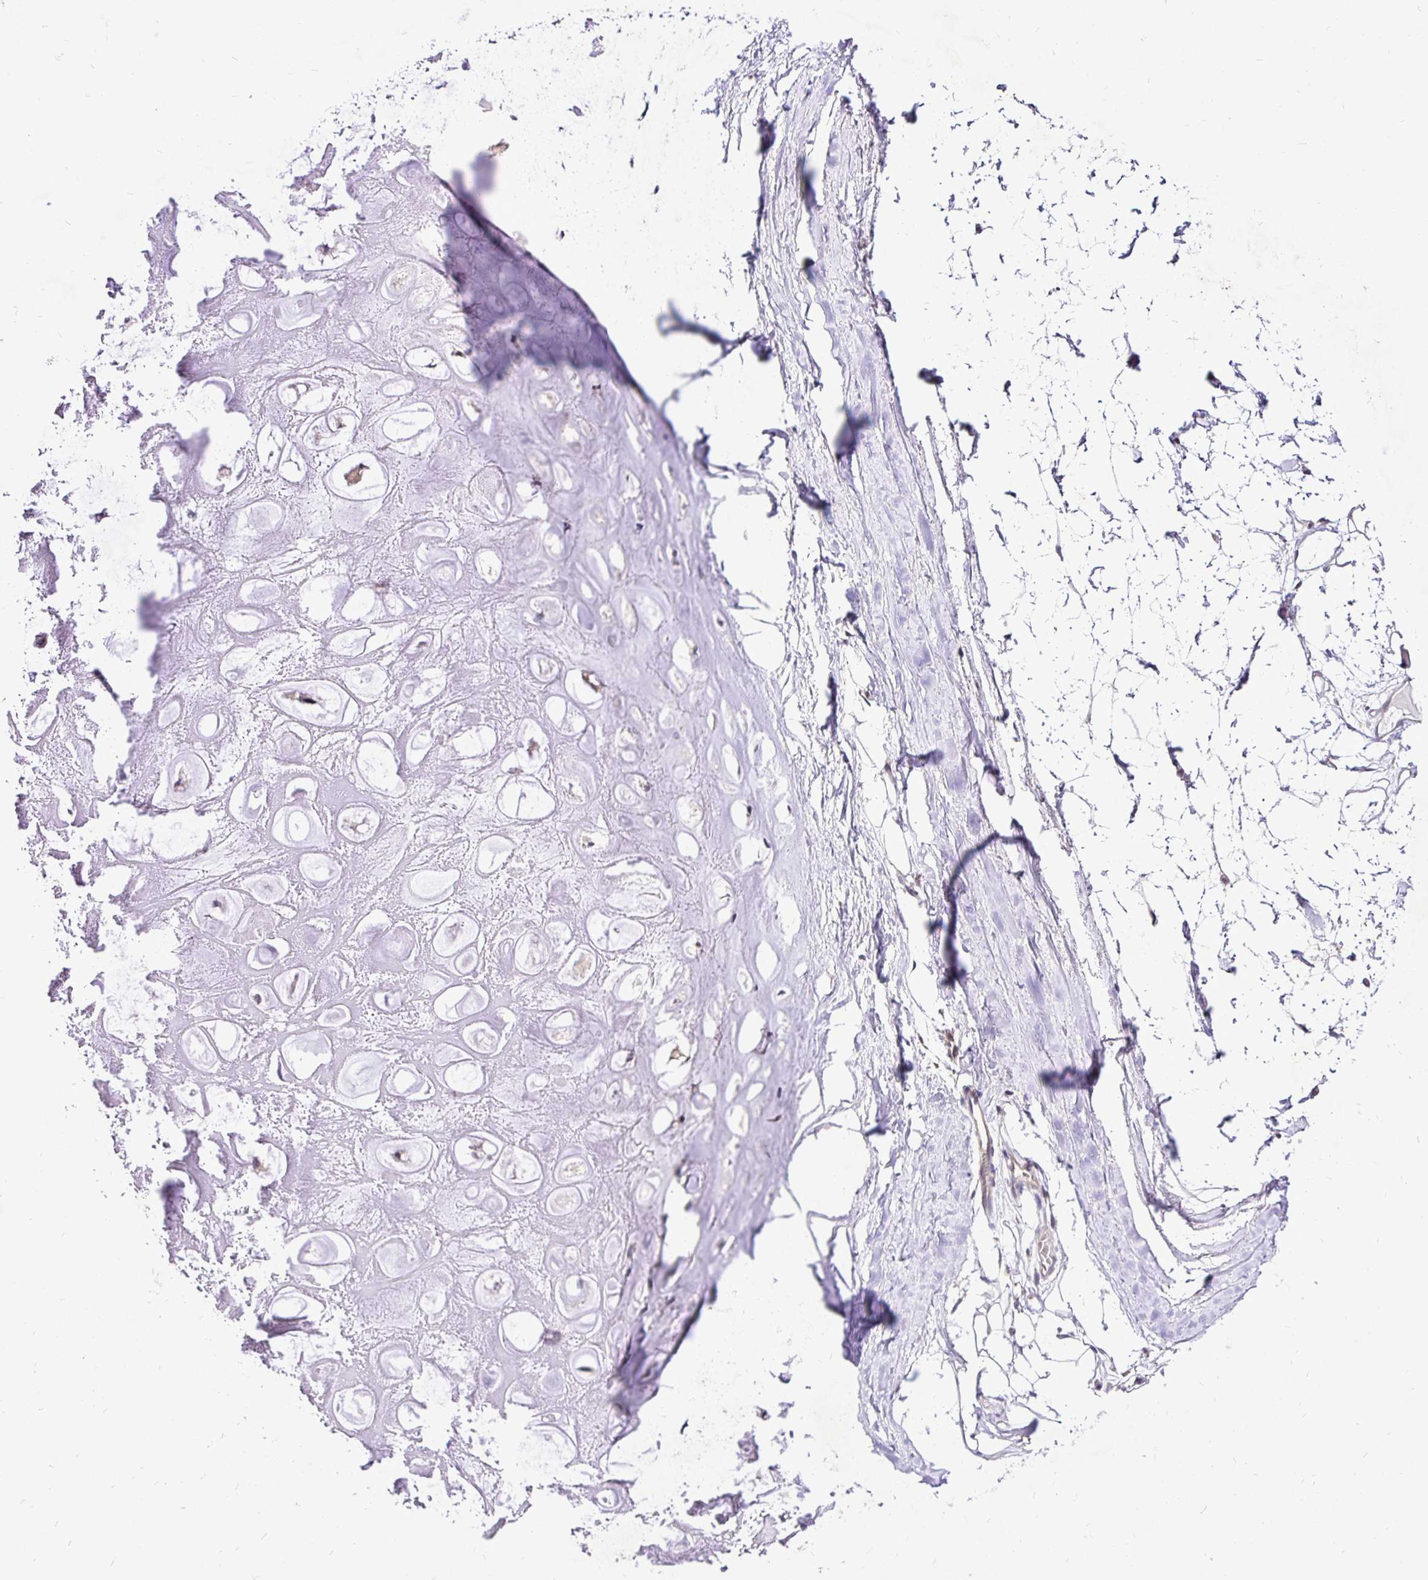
{"staining": {"intensity": "negative", "quantity": "none", "location": "none"}, "tissue": "adipose tissue", "cell_type": "Adipocytes", "image_type": "normal", "snomed": [{"axis": "morphology", "description": "Normal tissue, NOS"}, {"axis": "topography", "description": "Lymph node"}, {"axis": "topography", "description": "Cartilage tissue"}, {"axis": "topography", "description": "Nasopharynx"}], "caption": "IHC histopathology image of normal human adipose tissue stained for a protein (brown), which reveals no positivity in adipocytes. (DAB IHC visualized using brightfield microscopy, high magnification).", "gene": "UBE2M", "patient": {"sex": "male", "age": 63}}